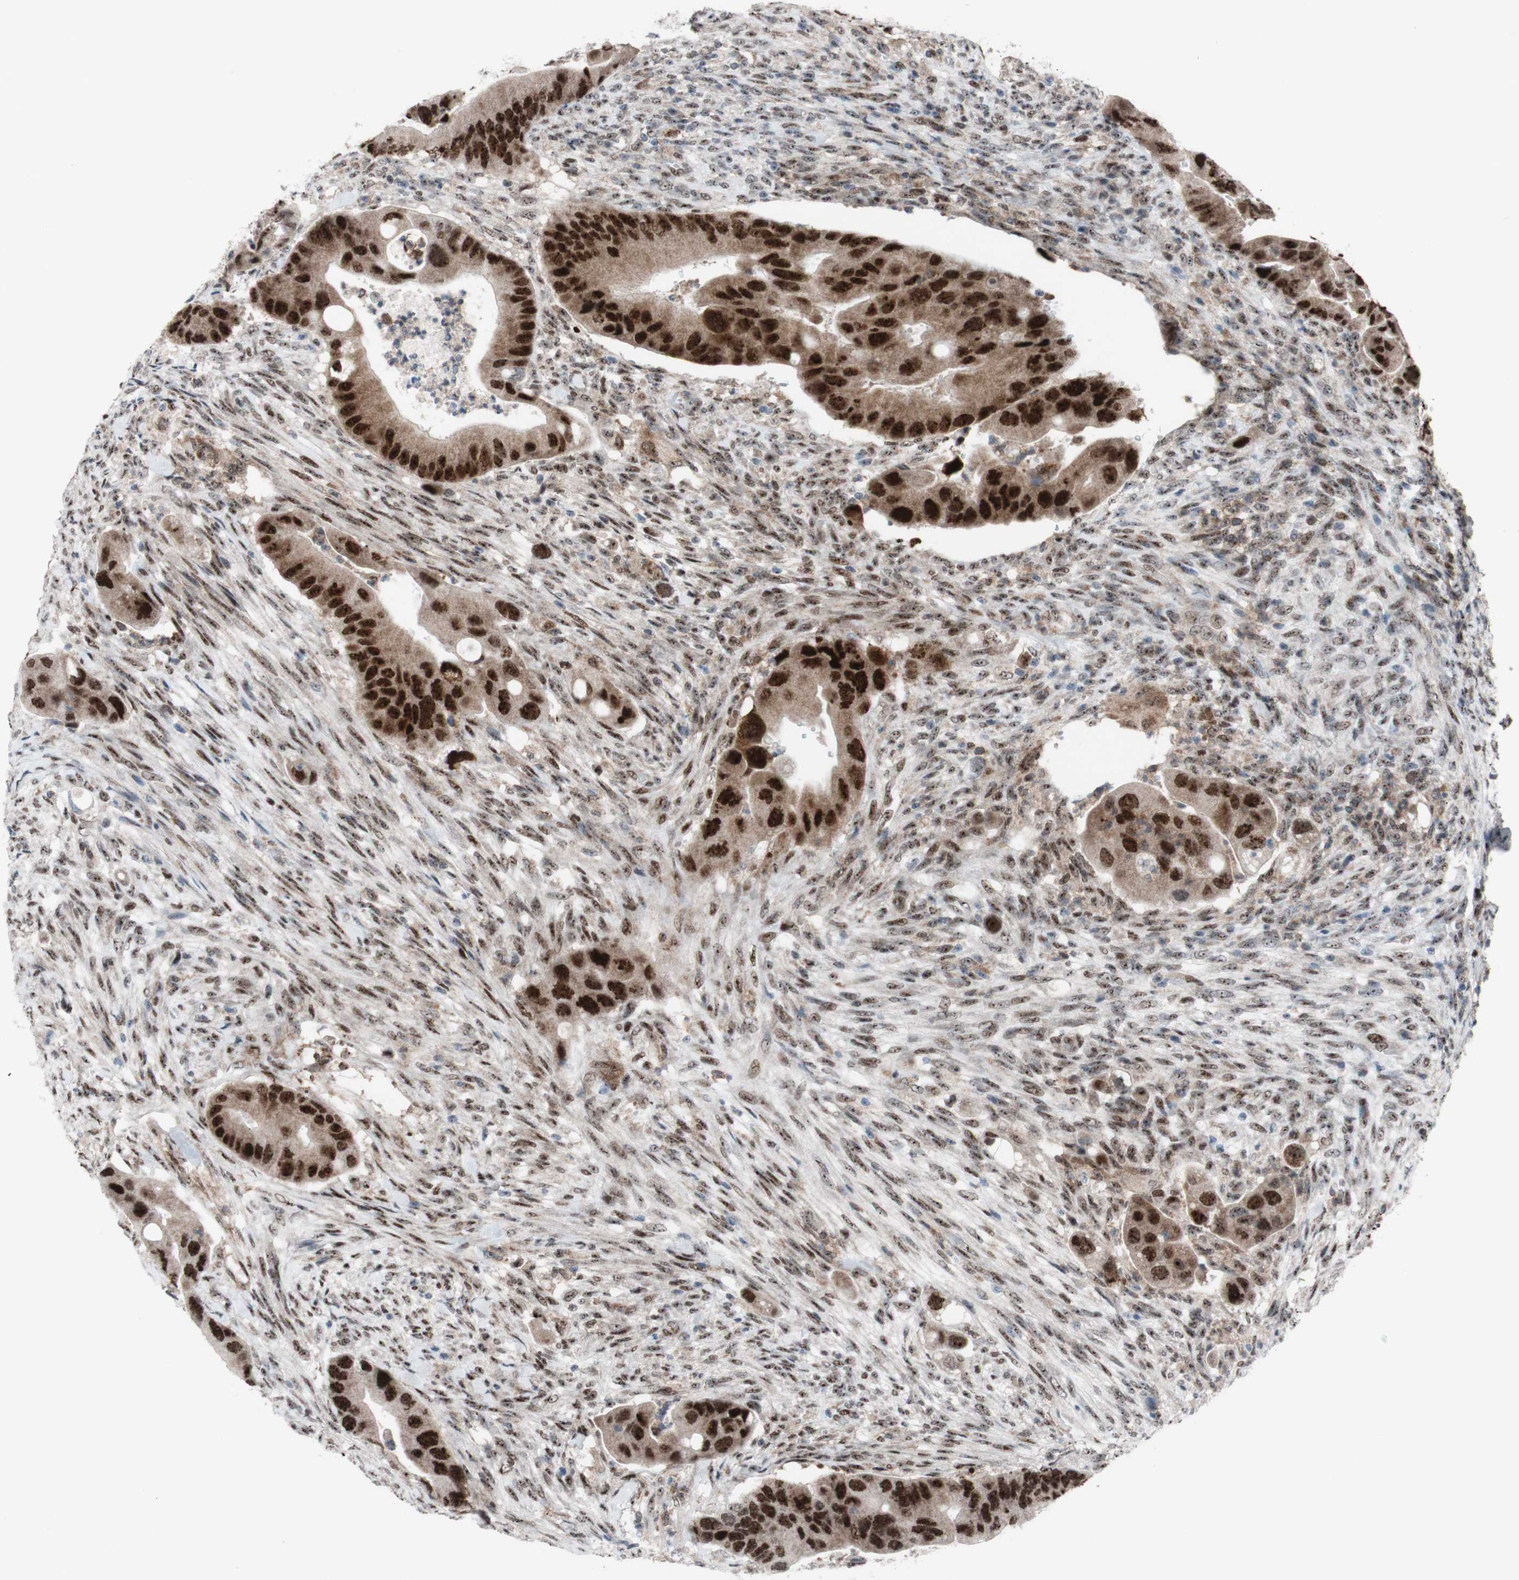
{"staining": {"intensity": "strong", "quantity": ">75%", "location": "nuclear"}, "tissue": "colorectal cancer", "cell_type": "Tumor cells", "image_type": "cancer", "snomed": [{"axis": "morphology", "description": "Adenocarcinoma, NOS"}, {"axis": "topography", "description": "Rectum"}], "caption": "Brown immunohistochemical staining in colorectal adenocarcinoma reveals strong nuclear expression in about >75% of tumor cells.", "gene": "POLR1A", "patient": {"sex": "female", "age": 57}}